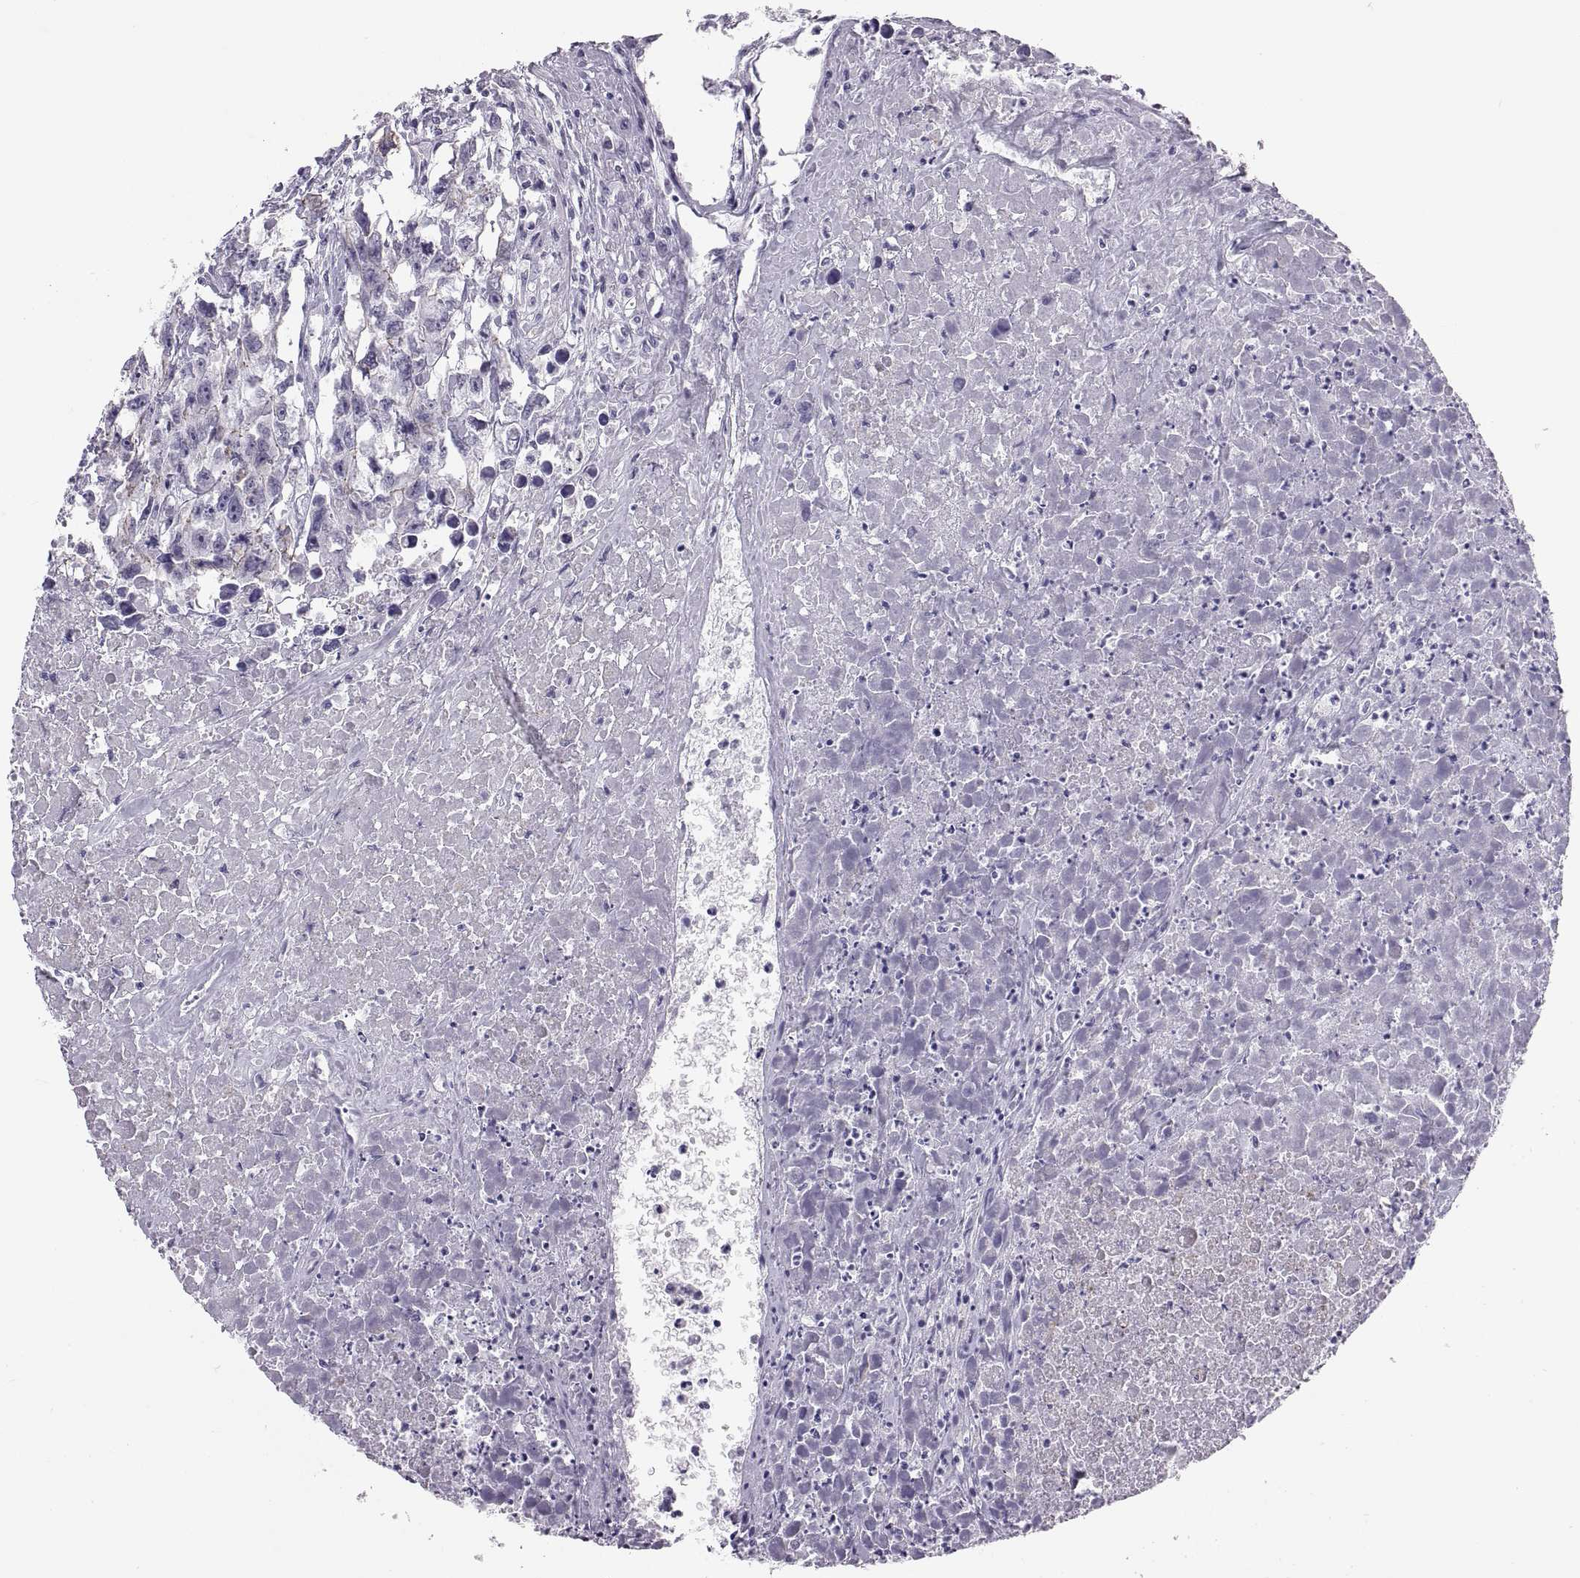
{"staining": {"intensity": "negative", "quantity": "none", "location": "none"}, "tissue": "testis cancer", "cell_type": "Tumor cells", "image_type": "cancer", "snomed": [{"axis": "morphology", "description": "Carcinoma, Embryonal, NOS"}, {"axis": "morphology", "description": "Teratoma, malignant, NOS"}, {"axis": "topography", "description": "Testis"}], "caption": "Testis malignant teratoma was stained to show a protein in brown. There is no significant staining in tumor cells.", "gene": "QRICH2", "patient": {"sex": "male", "age": 44}}